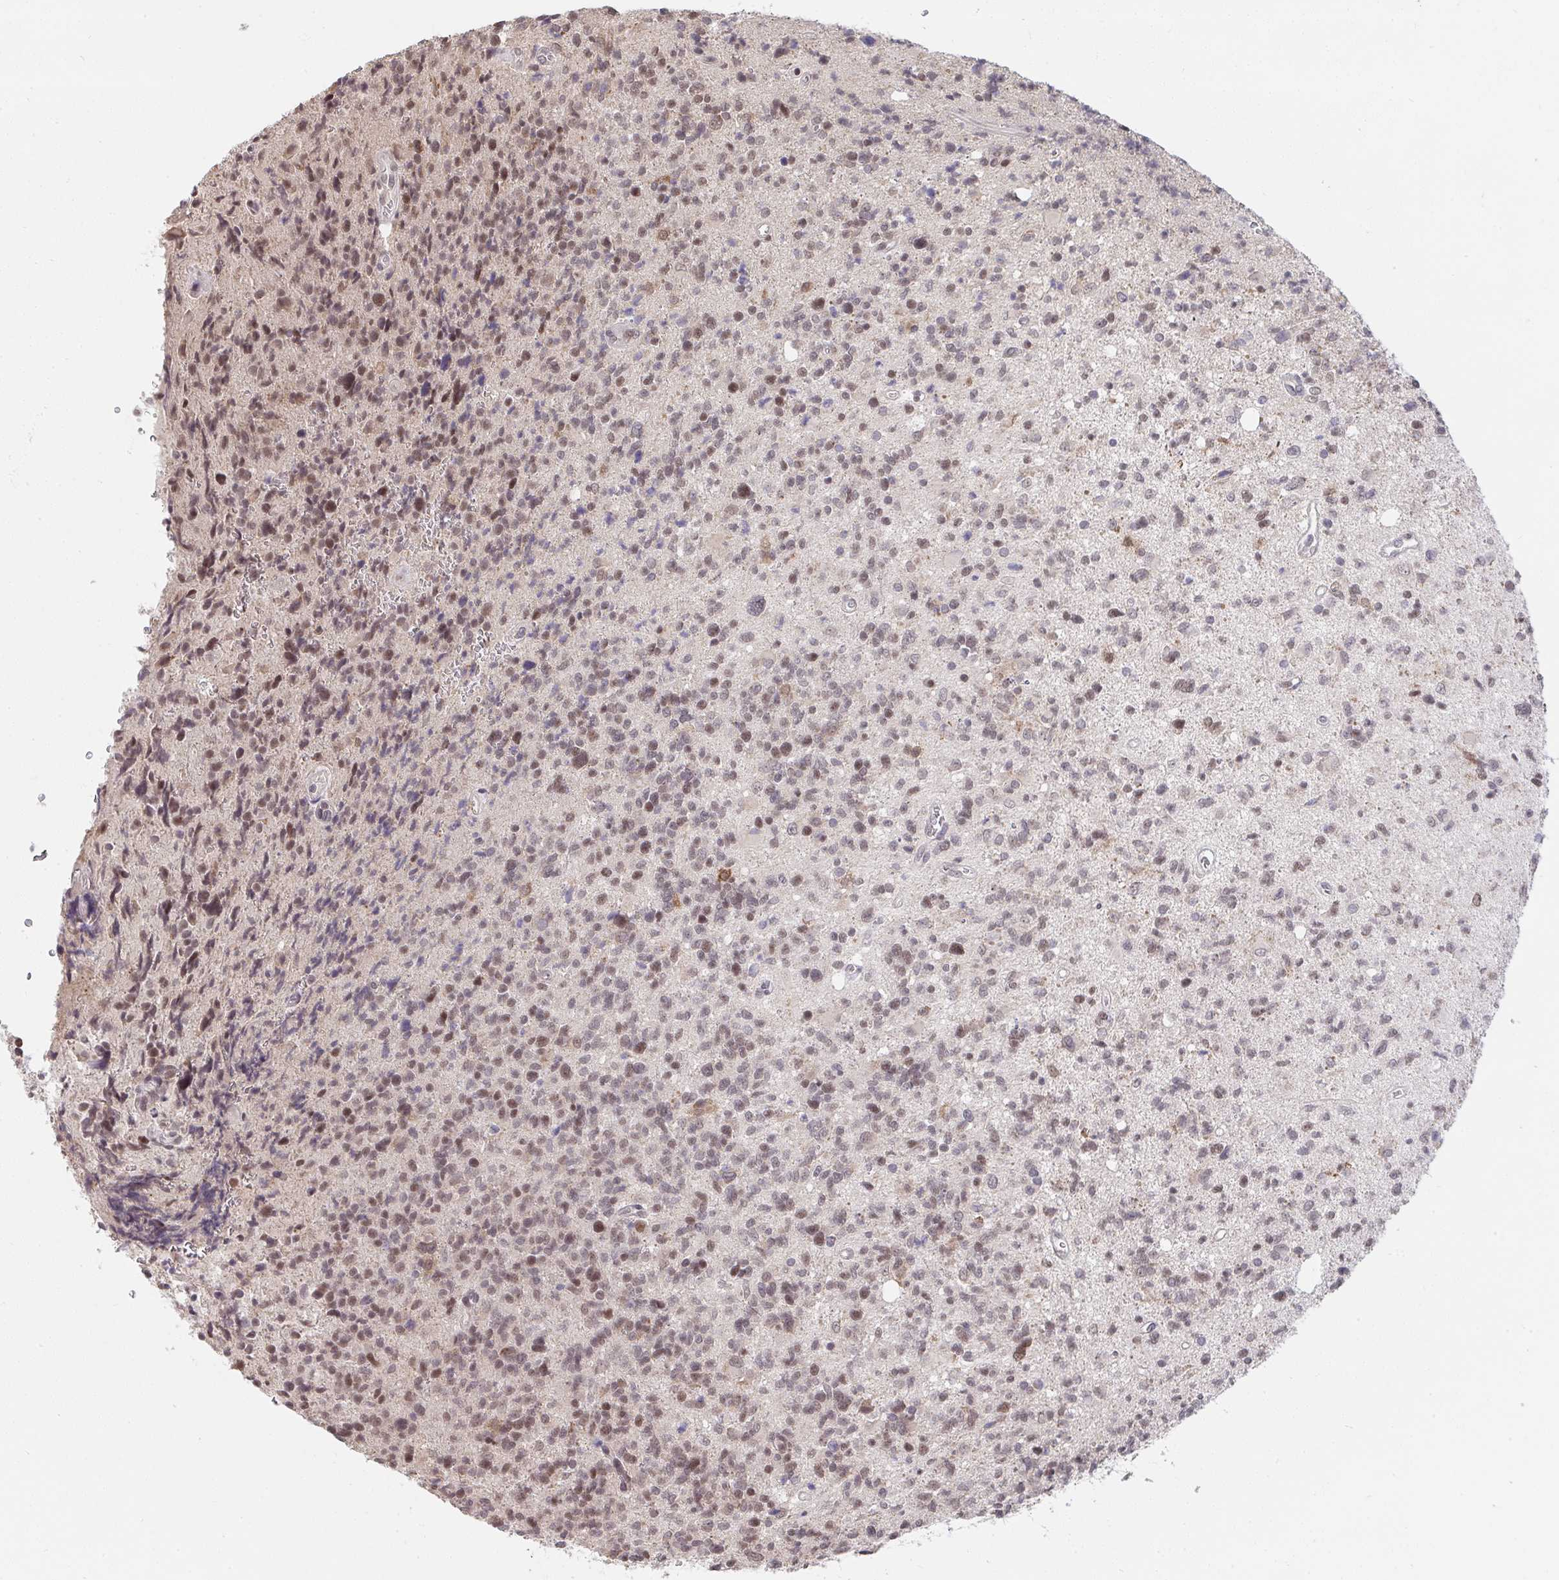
{"staining": {"intensity": "moderate", "quantity": ">75%", "location": "nuclear"}, "tissue": "glioma", "cell_type": "Tumor cells", "image_type": "cancer", "snomed": [{"axis": "morphology", "description": "Glioma, malignant, High grade"}, {"axis": "topography", "description": "Brain"}], "caption": "Moderate nuclear positivity is identified in about >75% of tumor cells in malignant glioma (high-grade).", "gene": "SAP30", "patient": {"sex": "male", "age": 29}}